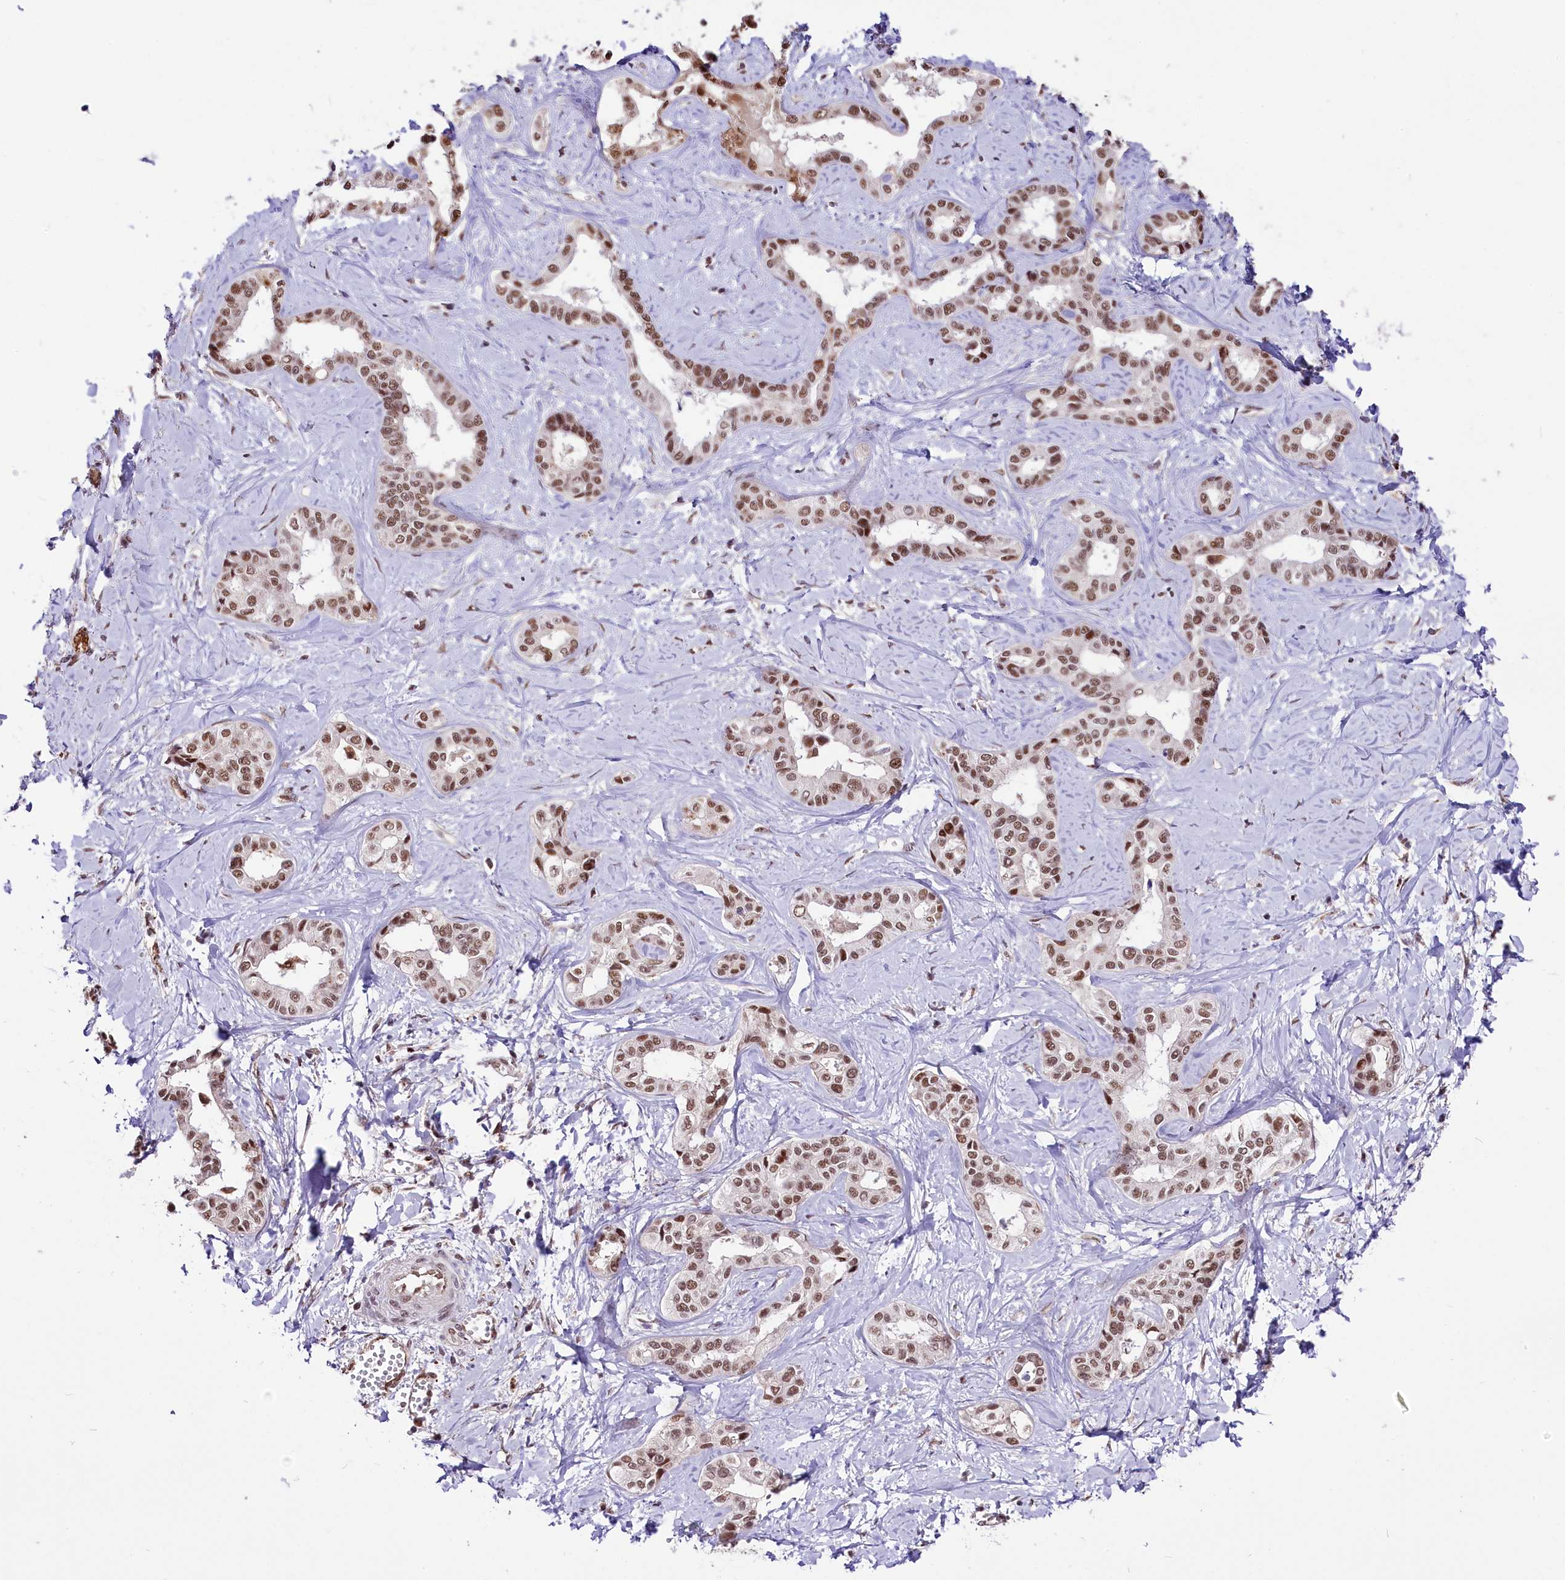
{"staining": {"intensity": "moderate", "quantity": ">75%", "location": "nuclear"}, "tissue": "liver cancer", "cell_type": "Tumor cells", "image_type": "cancer", "snomed": [{"axis": "morphology", "description": "Cholangiocarcinoma"}, {"axis": "topography", "description": "Liver"}], "caption": "Cholangiocarcinoma (liver) tissue reveals moderate nuclear expression in approximately >75% of tumor cells, visualized by immunohistochemistry.", "gene": "MRPL54", "patient": {"sex": "female", "age": 77}}